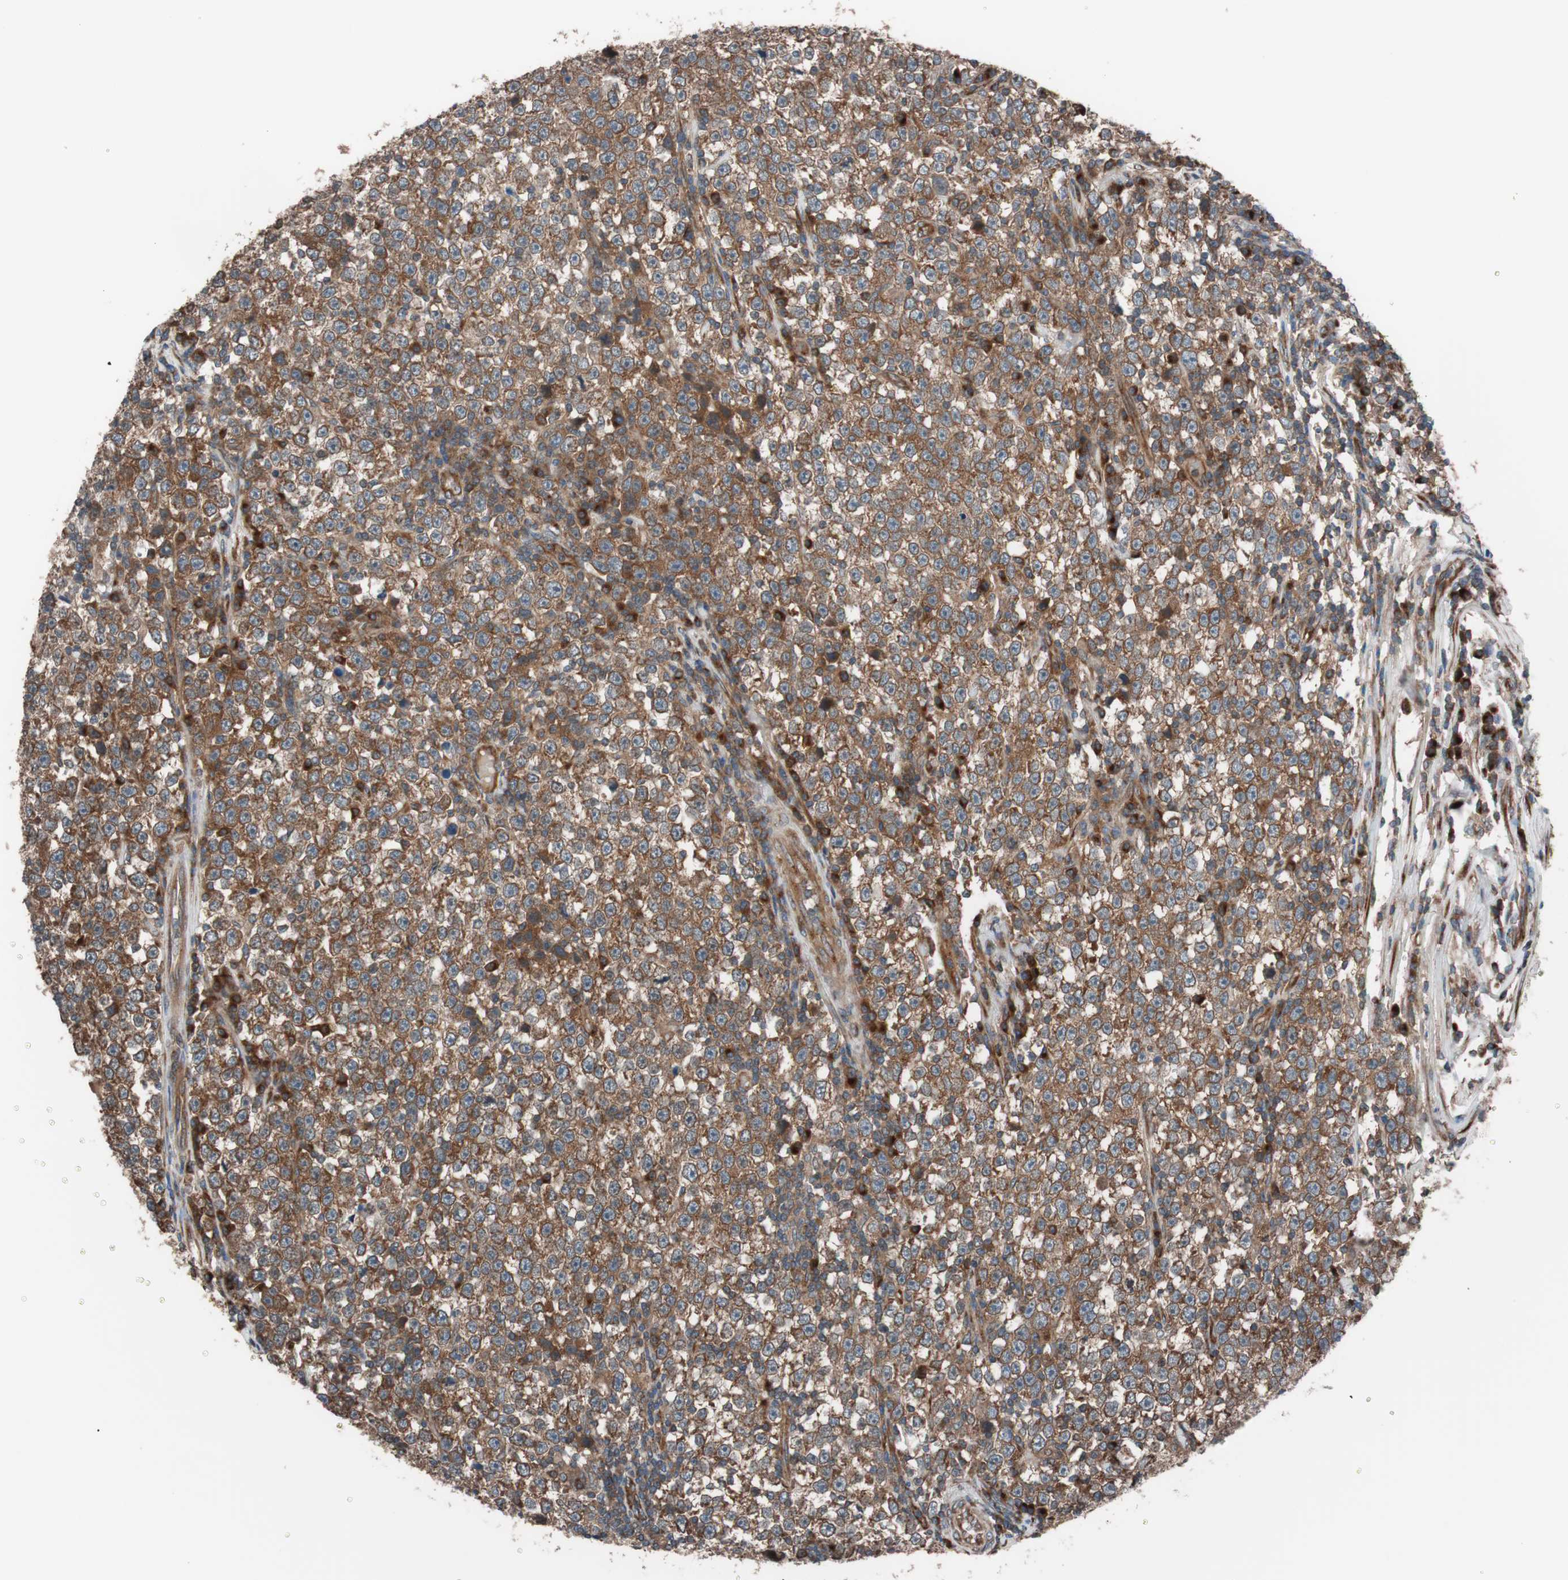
{"staining": {"intensity": "strong", "quantity": ">75%", "location": "cytoplasmic/membranous"}, "tissue": "testis cancer", "cell_type": "Tumor cells", "image_type": "cancer", "snomed": [{"axis": "morphology", "description": "Seminoma, NOS"}, {"axis": "topography", "description": "Testis"}], "caption": "Protein staining shows strong cytoplasmic/membranous expression in approximately >75% of tumor cells in seminoma (testis). The staining was performed using DAB, with brown indicating positive protein expression. Nuclei are stained blue with hematoxylin.", "gene": "SEC31A", "patient": {"sex": "male", "age": 43}}